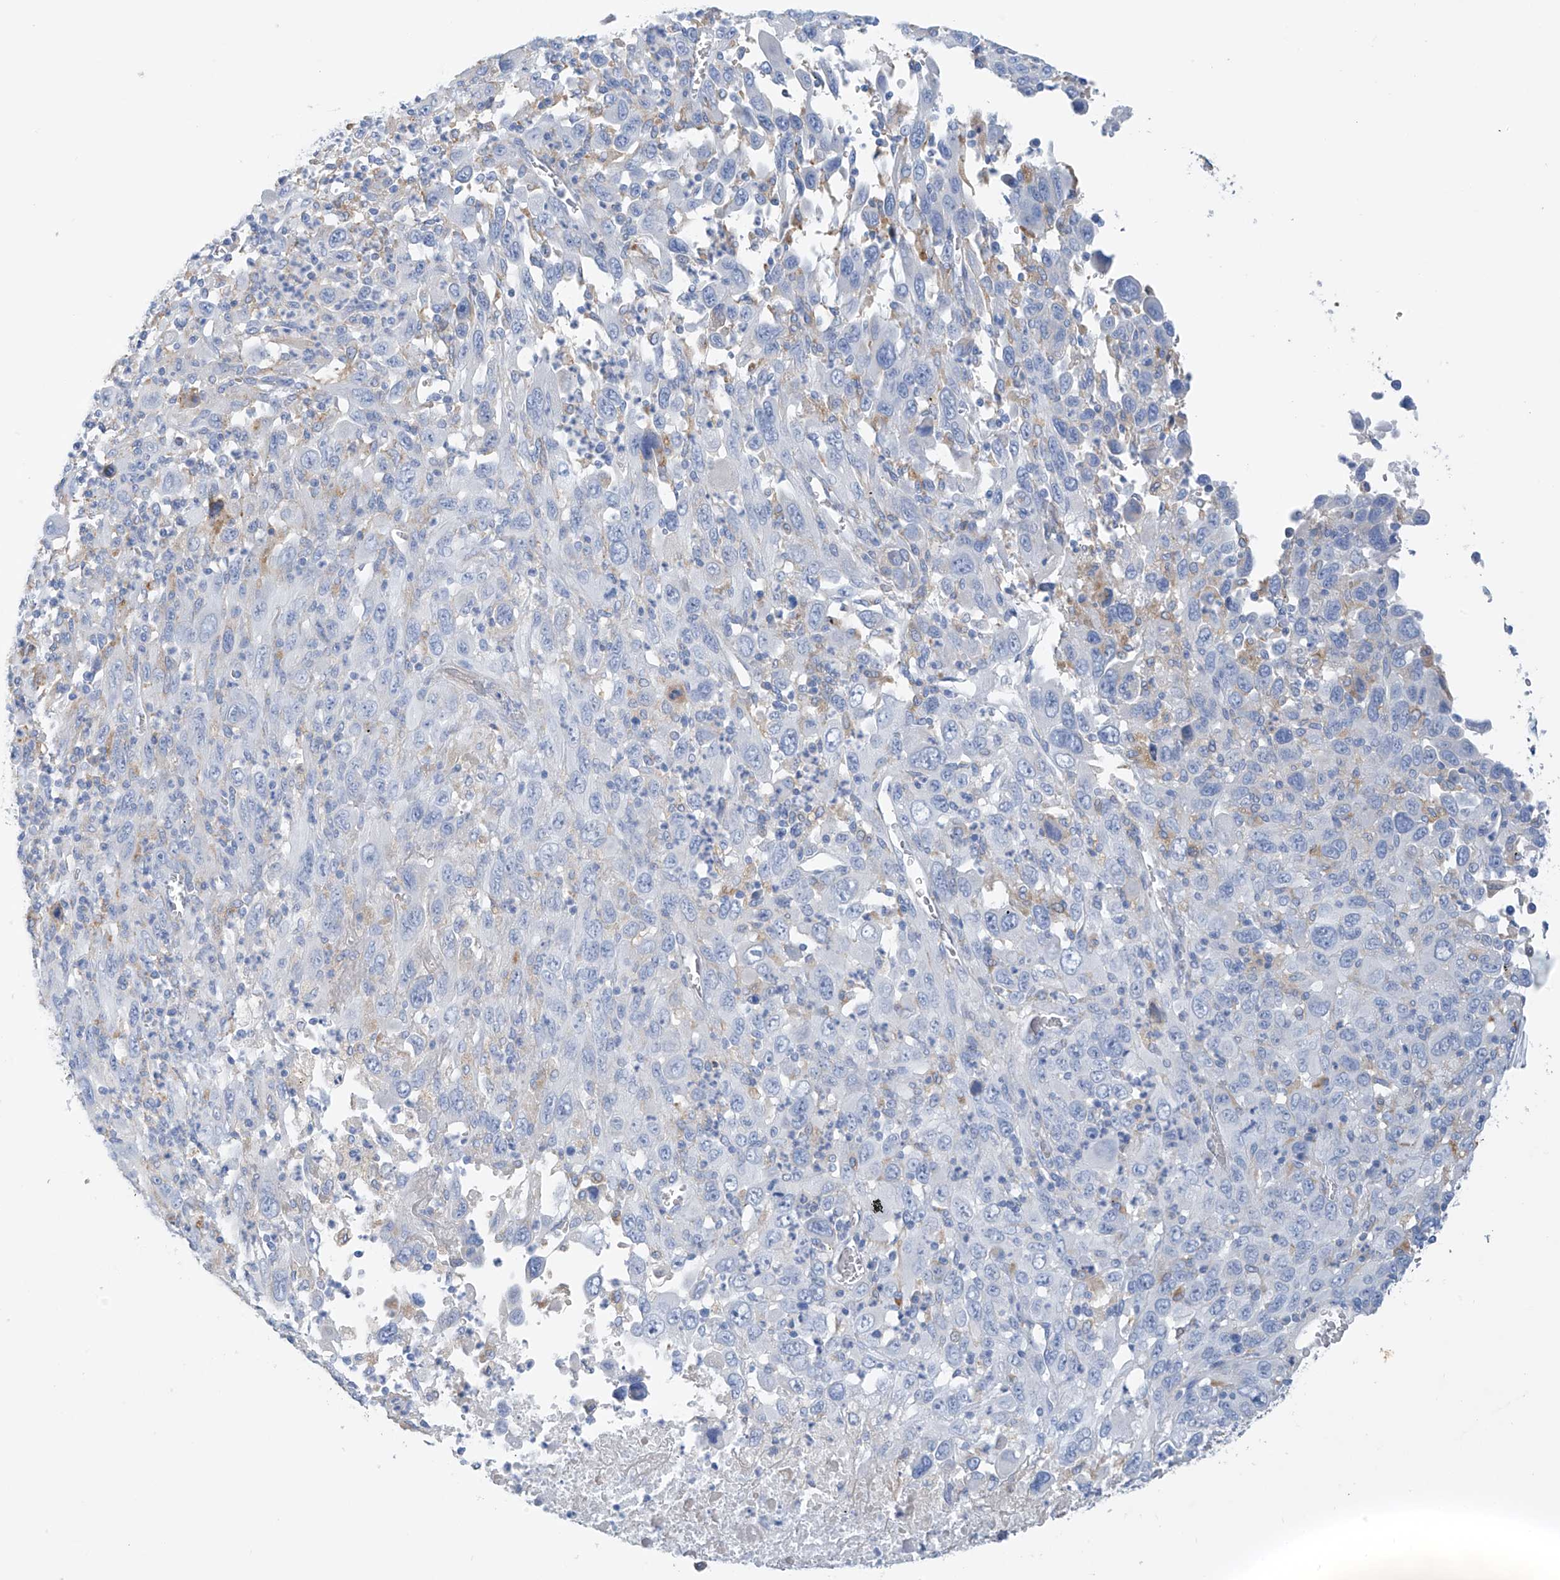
{"staining": {"intensity": "negative", "quantity": "none", "location": "none"}, "tissue": "melanoma", "cell_type": "Tumor cells", "image_type": "cancer", "snomed": [{"axis": "morphology", "description": "Malignant melanoma, Metastatic site"}, {"axis": "topography", "description": "Skin"}], "caption": "High magnification brightfield microscopy of malignant melanoma (metastatic site) stained with DAB (brown) and counterstained with hematoxylin (blue): tumor cells show no significant positivity. (Immunohistochemistry (ihc), brightfield microscopy, high magnification).", "gene": "GLMP", "patient": {"sex": "female", "age": 56}}